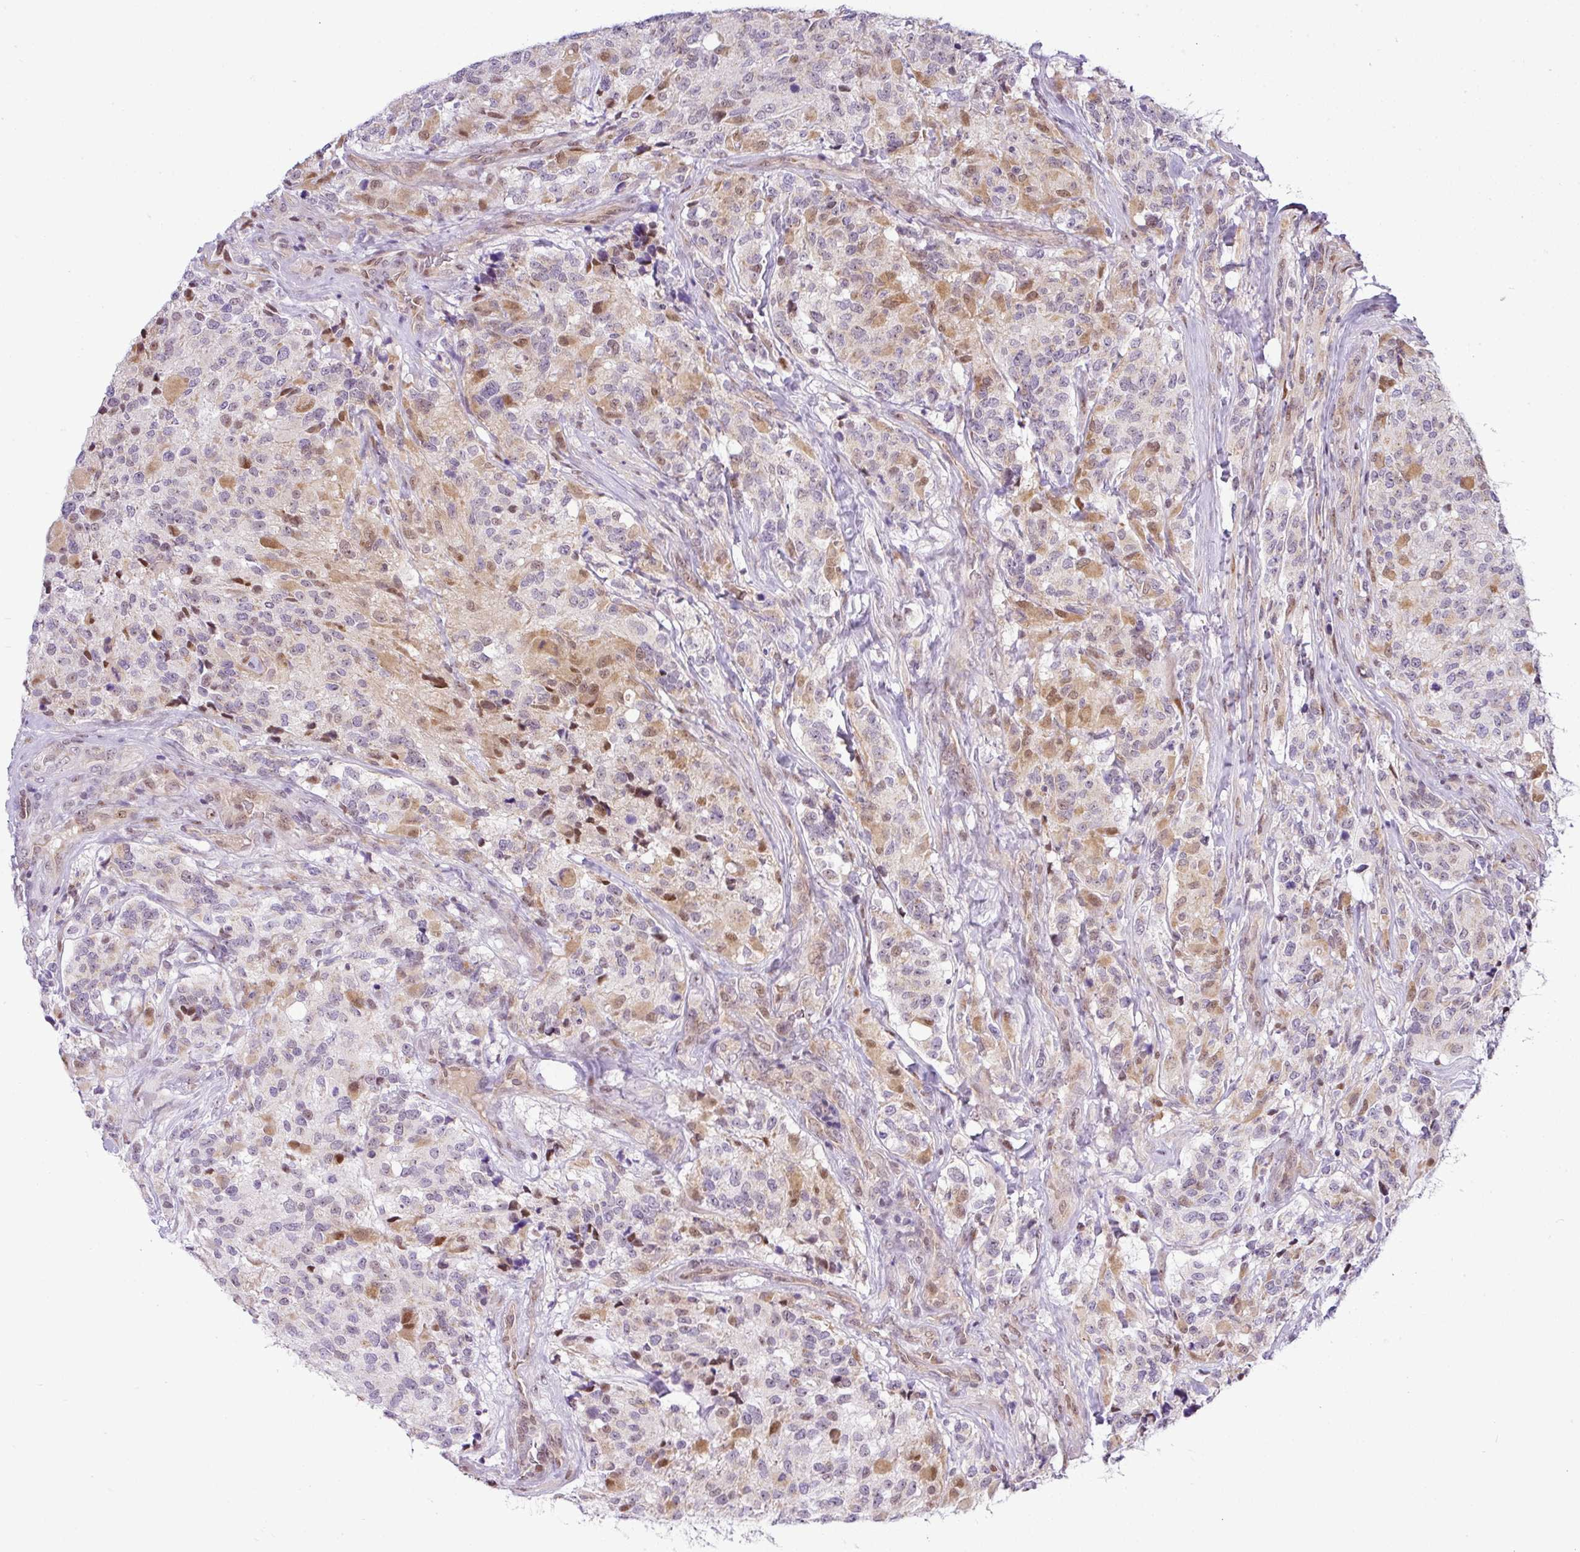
{"staining": {"intensity": "moderate", "quantity": "<25%", "location": "cytoplasmic/membranous"}, "tissue": "glioma", "cell_type": "Tumor cells", "image_type": "cancer", "snomed": [{"axis": "morphology", "description": "Glioma, malignant, High grade"}, {"axis": "topography", "description": "Brain"}], "caption": "This histopathology image exhibits malignant glioma (high-grade) stained with IHC to label a protein in brown. The cytoplasmic/membranous of tumor cells show moderate positivity for the protein. Nuclei are counter-stained blue.", "gene": "NDUFB2", "patient": {"sex": "female", "age": 67}}